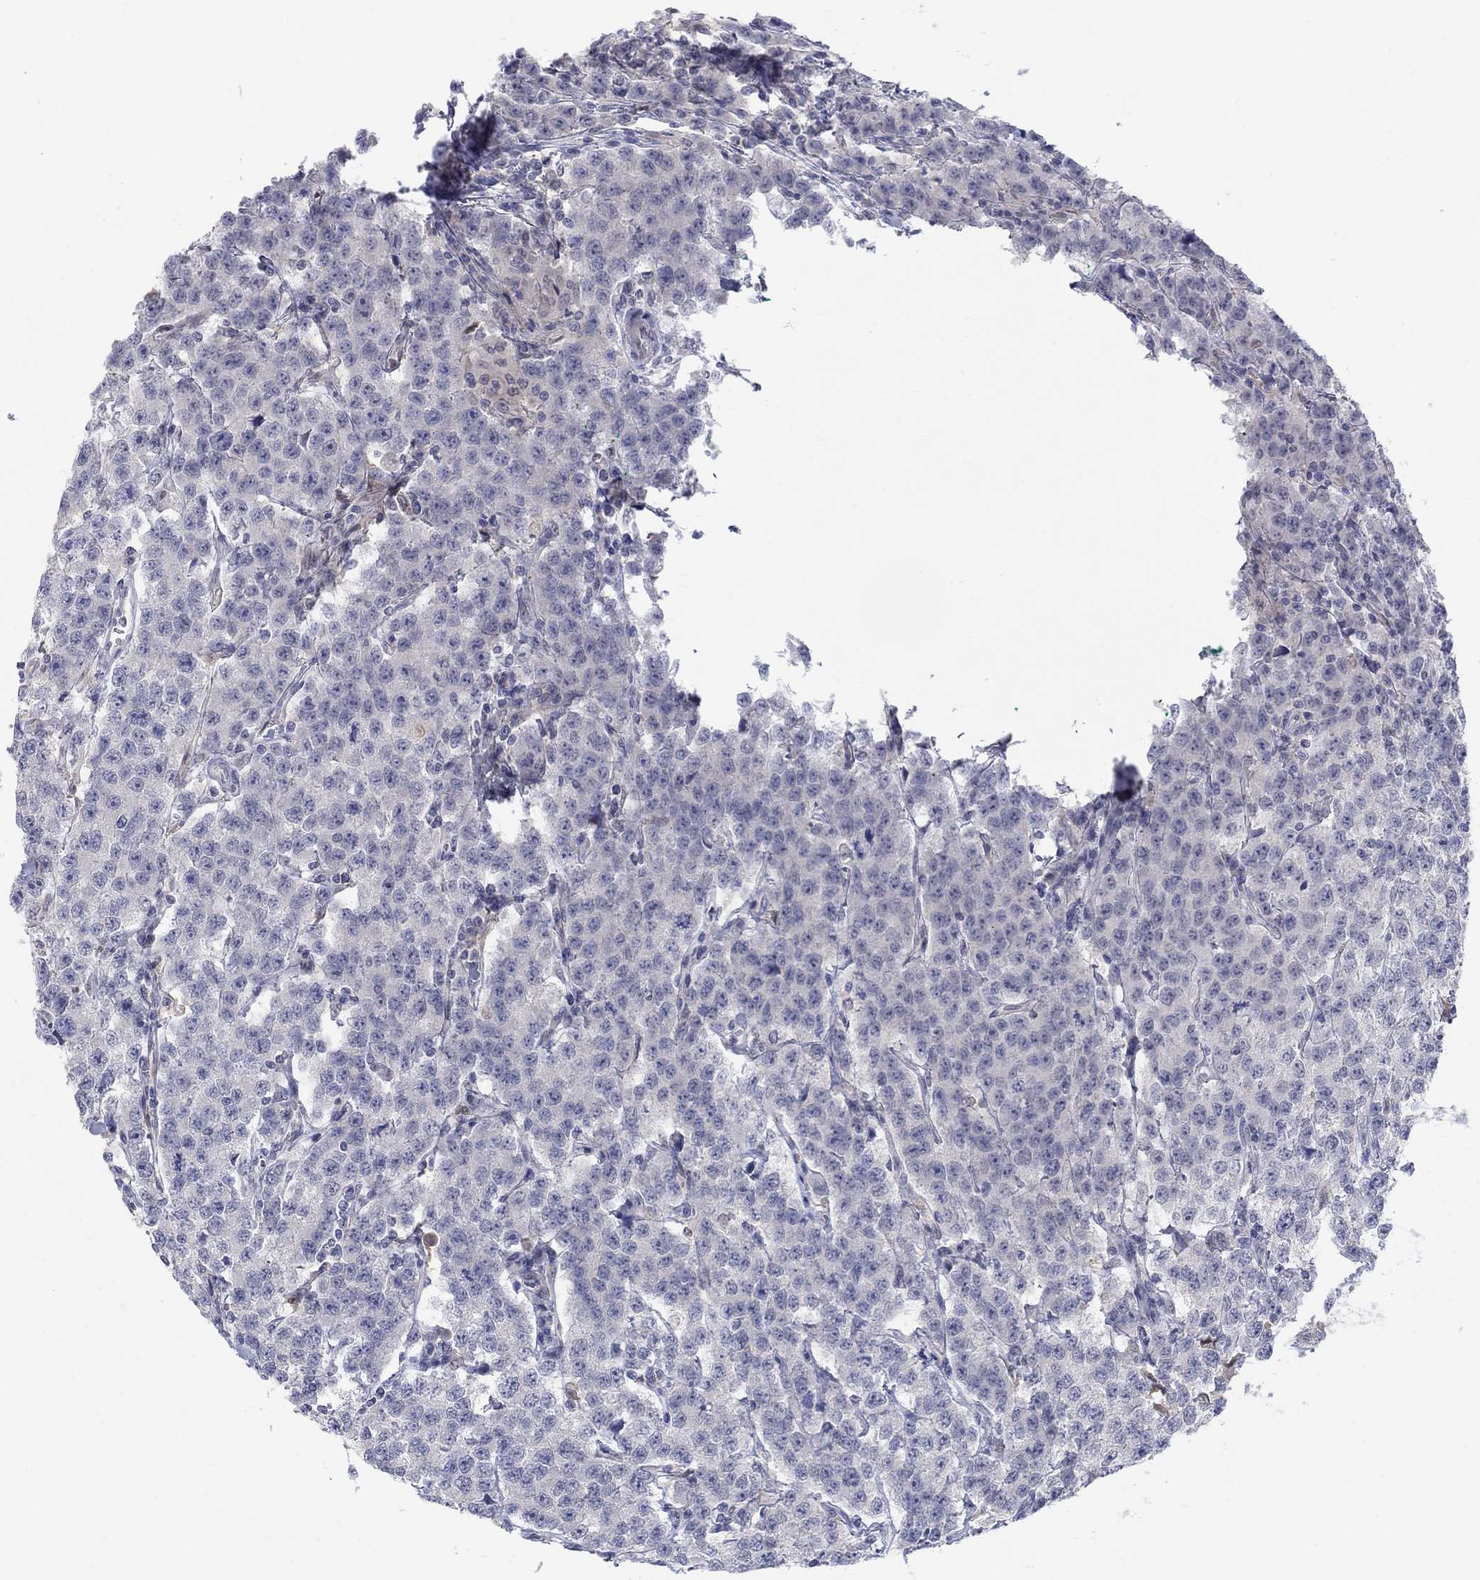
{"staining": {"intensity": "negative", "quantity": "none", "location": "none"}, "tissue": "testis cancer", "cell_type": "Tumor cells", "image_type": "cancer", "snomed": [{"axis": "morphology", "description": "Seminoma, NOS"}, {"axis": "topography", "description": "Testis"}], "caption": "This is an IHC image of testis cancer (seminoma). There is no positivity in tumor cells.", "gene": "EGFLAM", "patient": {"sex": "male", "age": 59}}